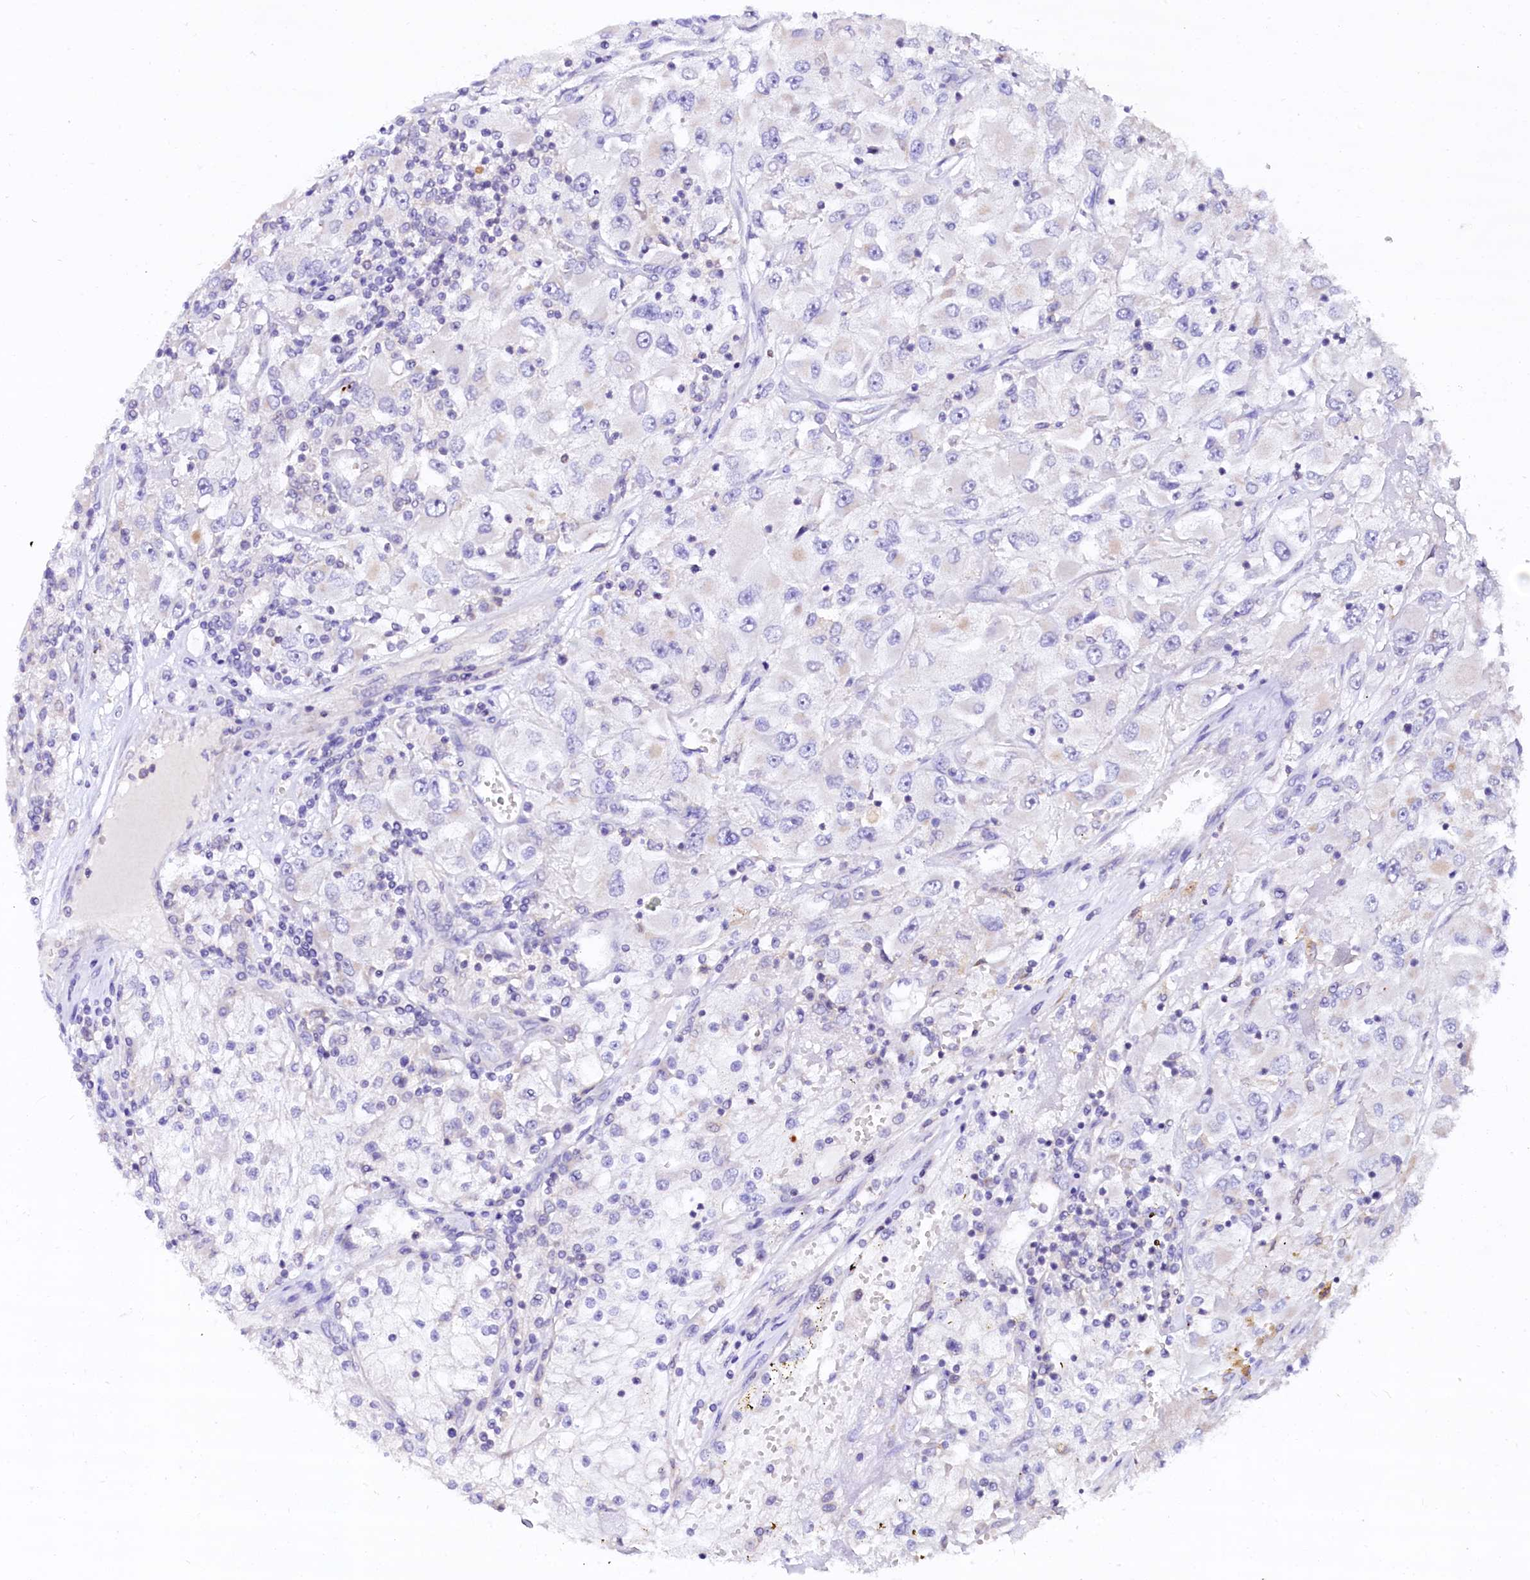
{"staining": {"intensity": "negative", "quantity": "none", "location": "none"}, "tissue": "renal cancer", "cell_type": "Tumor cells", "image_type": "cancer", "snomed": [{"axis": "morphology", "description": "Adenocarcinoma, NOS"}, {"axis": "topography", "description": "Kidney"}], "caption": "A micrograph of human renal adenocarcinoma is negative for staining in tumor cells.", "gene": "NALF1", "patient": {"sex": "female", "age": 52}}